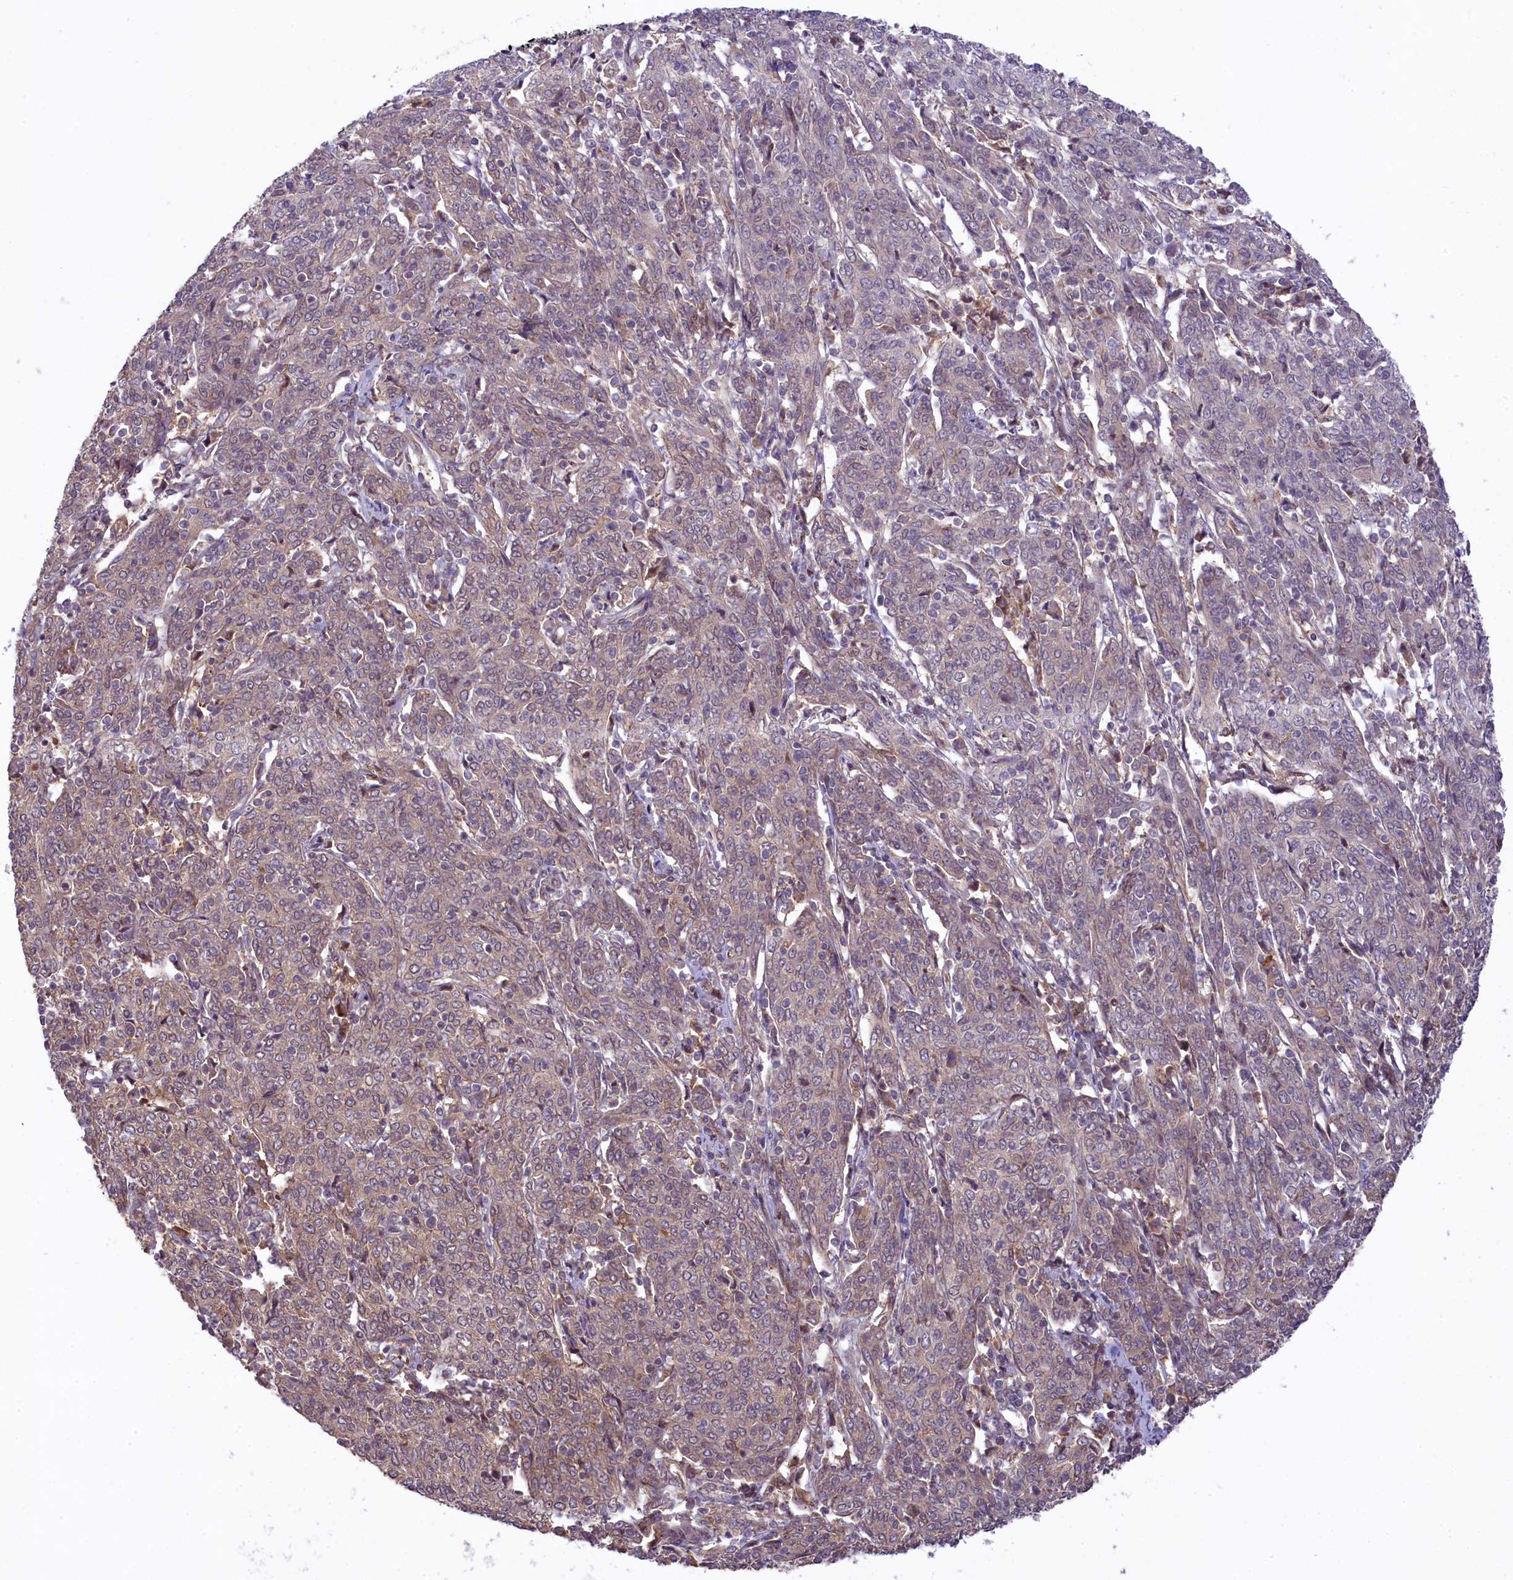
{"staining": {"intensity": "moderate", "quantity": "25%-75%", "location": "cytoplasmic/membranous"}, "tissue": "cervical cancer", "cell_type": "Tumor cells", "image_type": "cancer", "snomed": [{"axis": "morphology", "description": "Squamous cell carcinoma, NOS"}, {"axis": "topography", "description": "Cervix"}], "caption": "Cervical squamous cell carcinoma was stained to show a protein in brown. There is medium levels of moderate cytoplasmic/membranous expression in approximately 25%-75% of tumor cells.", "gene": "RBBP8", "patient": {"sex": "female", "age": 67}}